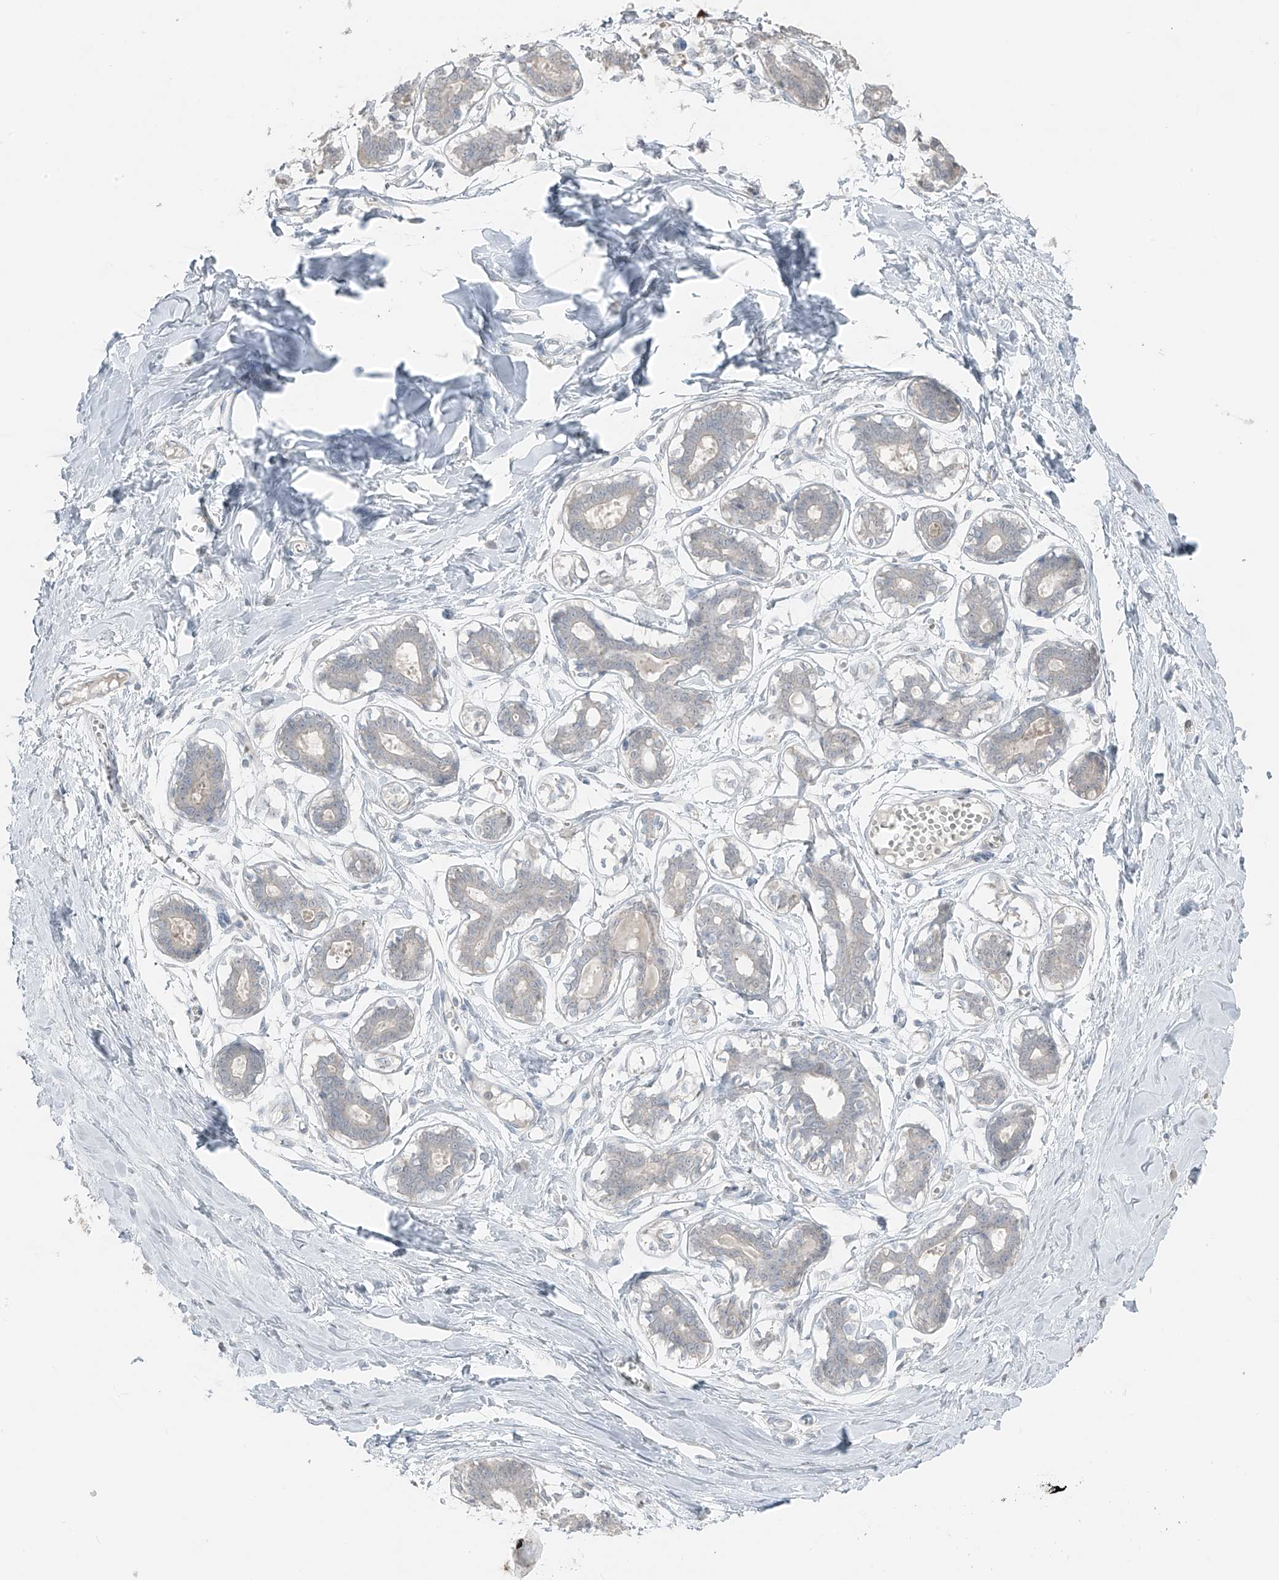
{"staining": {"intensity": "negative", "quantity": "none", "location": "none"}, "tissue": "breast", "cell_type": "Adipocytes", "image_type": "normal", "snomed": [{"axis": "morphology", "description": "Normal tissue, NOS"}, {"axis": "topography", "description": "Breast"}], "caption": "The photomicrograph displays no significant positivity in adipocytes of breast.", "gene": "PRDM6", "patient": {"sex": "female", "age": 27}}